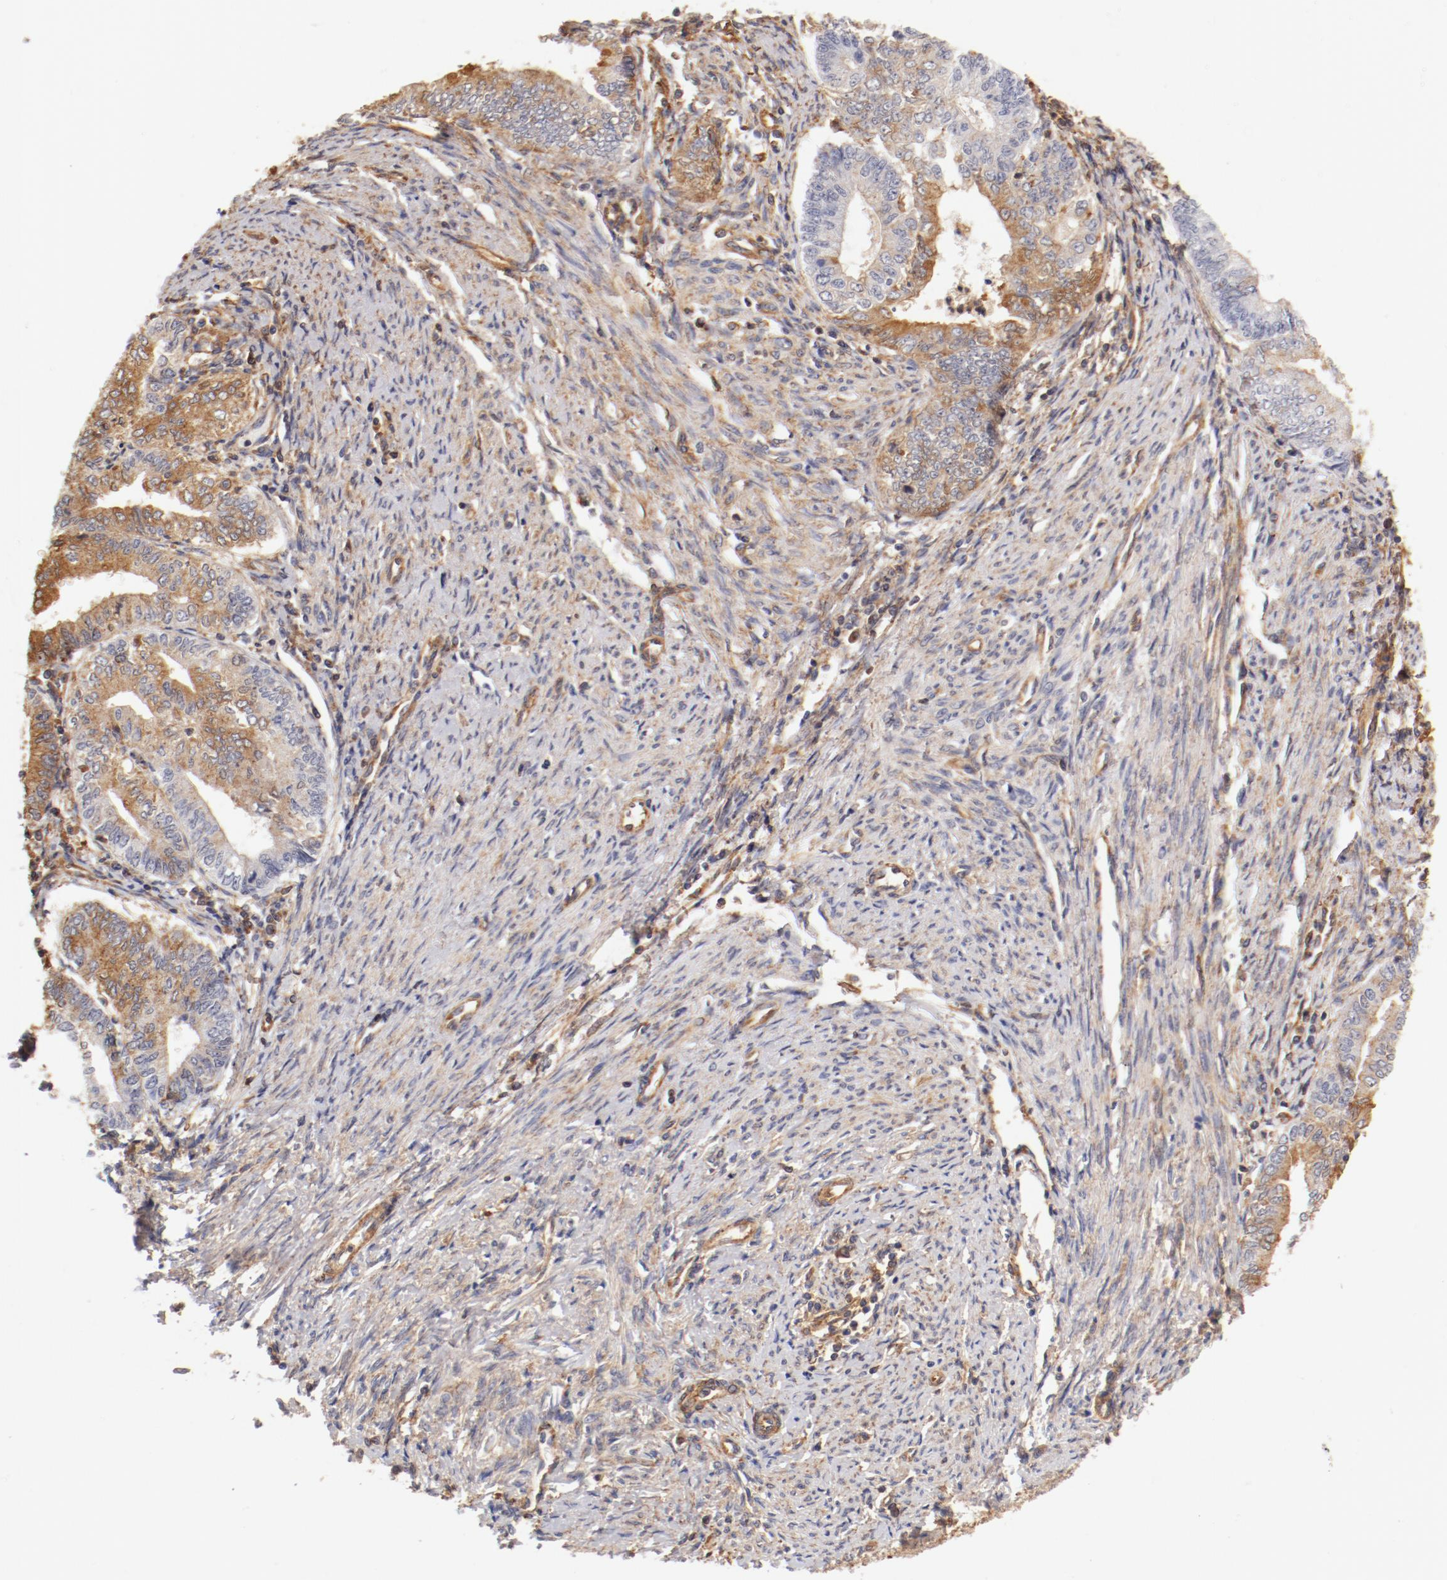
{"staining": {"intensity": "strong", "quantity": "25%-75%", "location": "cytoplasmic/membranous"}, "tissue": "endometrial cancer", "cell_type": "Tumor cells", "image_type": "cancer", "snomed": [{"axis": "morphology", "description": "Adenocarcinoma, NOS"}, {"axis": "topography", "description": "Endometrium"}], "caption": "Endometrial adenocarcinoma stained for a protein (brown) demonstrates strong cytoplasmic/membranous positive positivity in approximately 25%-75% of tumor cells.", "gene": "FCMR", "patient": {"sex": "female", "age": 66}}